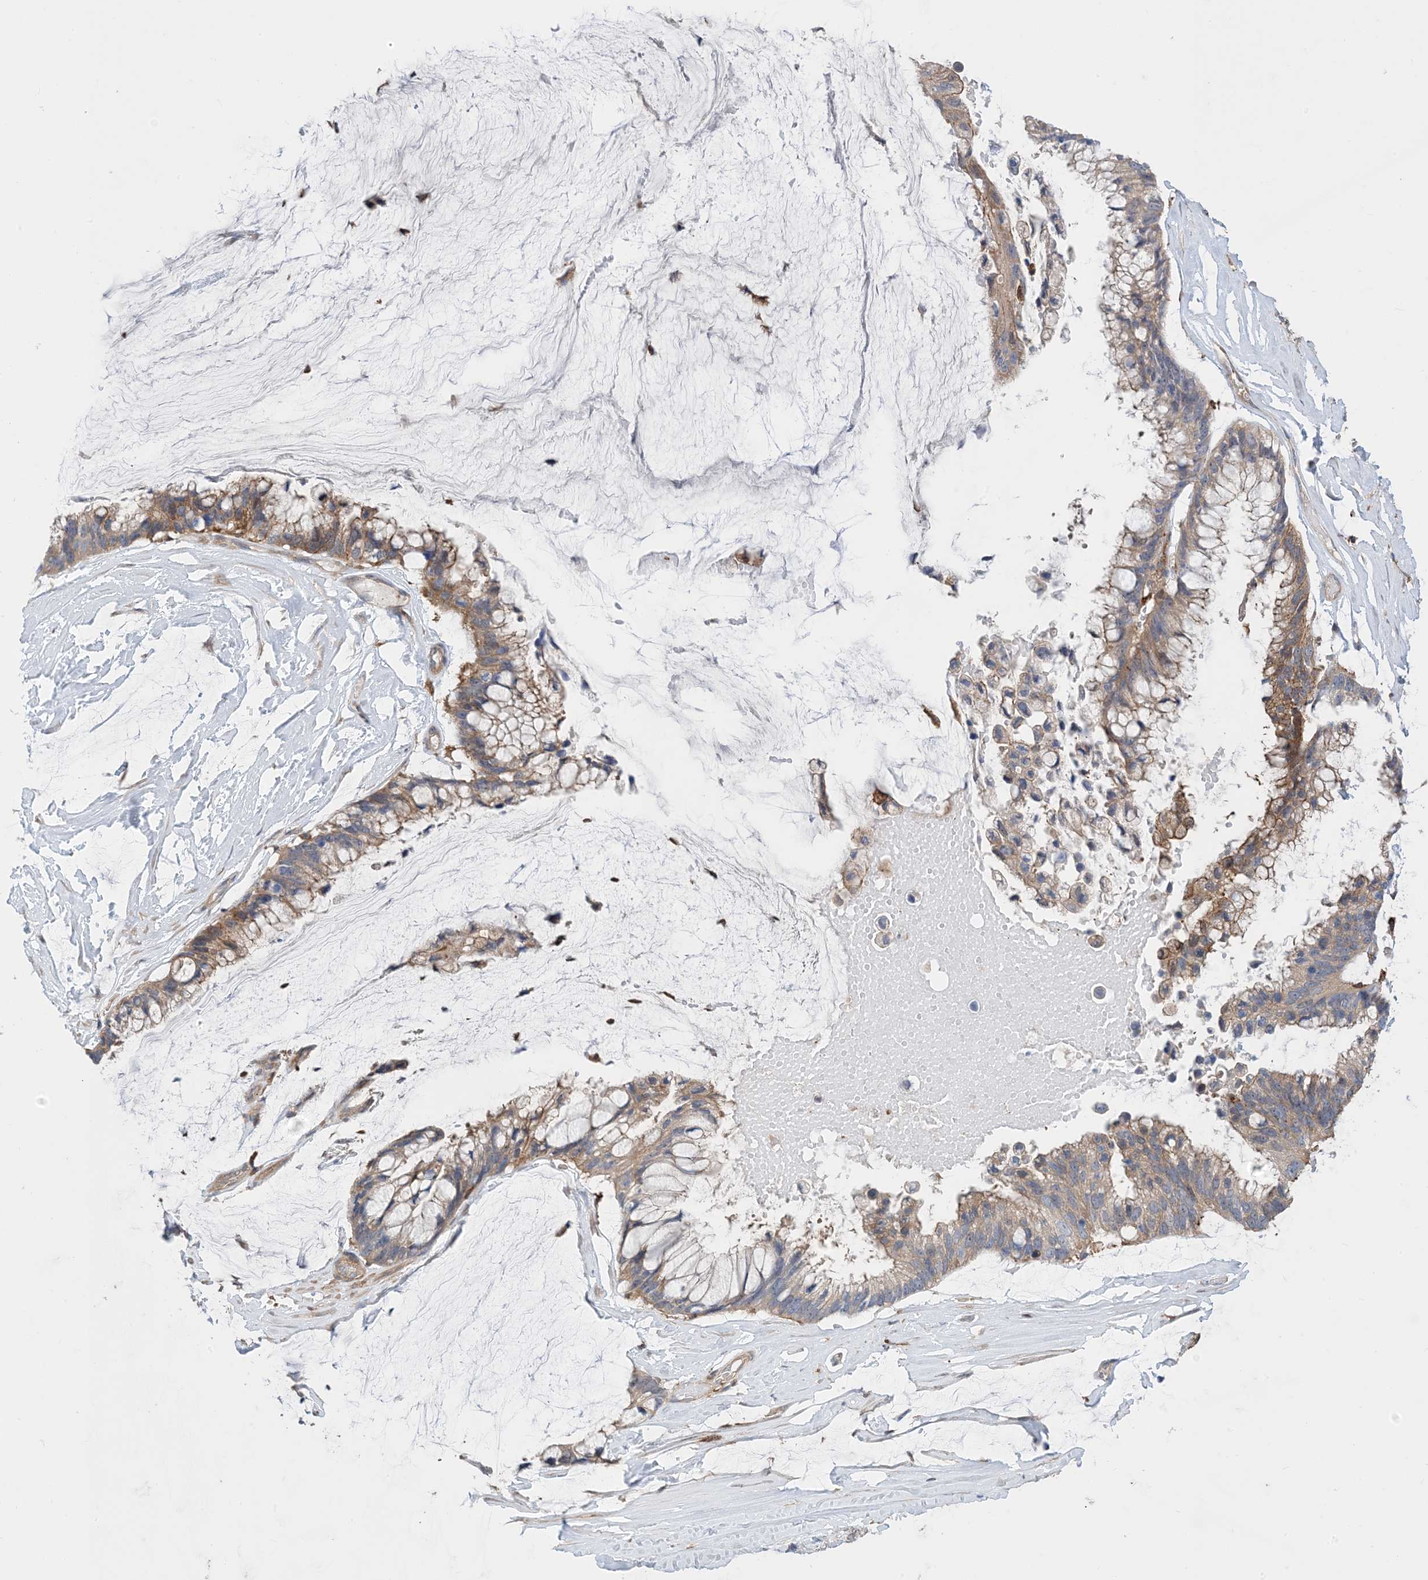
{"staining": {"intensity": "moderate", "quantity": "25%-75%", "location": "cytoplasmic/membranous"}, "tissue": "ovarian cancer", "cell_type": "Tumor cells", "image_type": "cancer", "snomed": [{"axis": "morphology", "description": "Cystadenocarcinoma, mucinous, NOS"}, {"axis": "topography", "description": "Ovary"}], "caption": "A micrograph of human ovarian cancer stained for a protein exhibits moderate cytoplasmic/membranous brown staining in tumor cells. Using DAB (brown) and hematoxylin (blue) stains, captured at high magnification using brightfield microscopy.", "gene": "HS1BP3", "patient": {"sex": "female", "age": 39}}